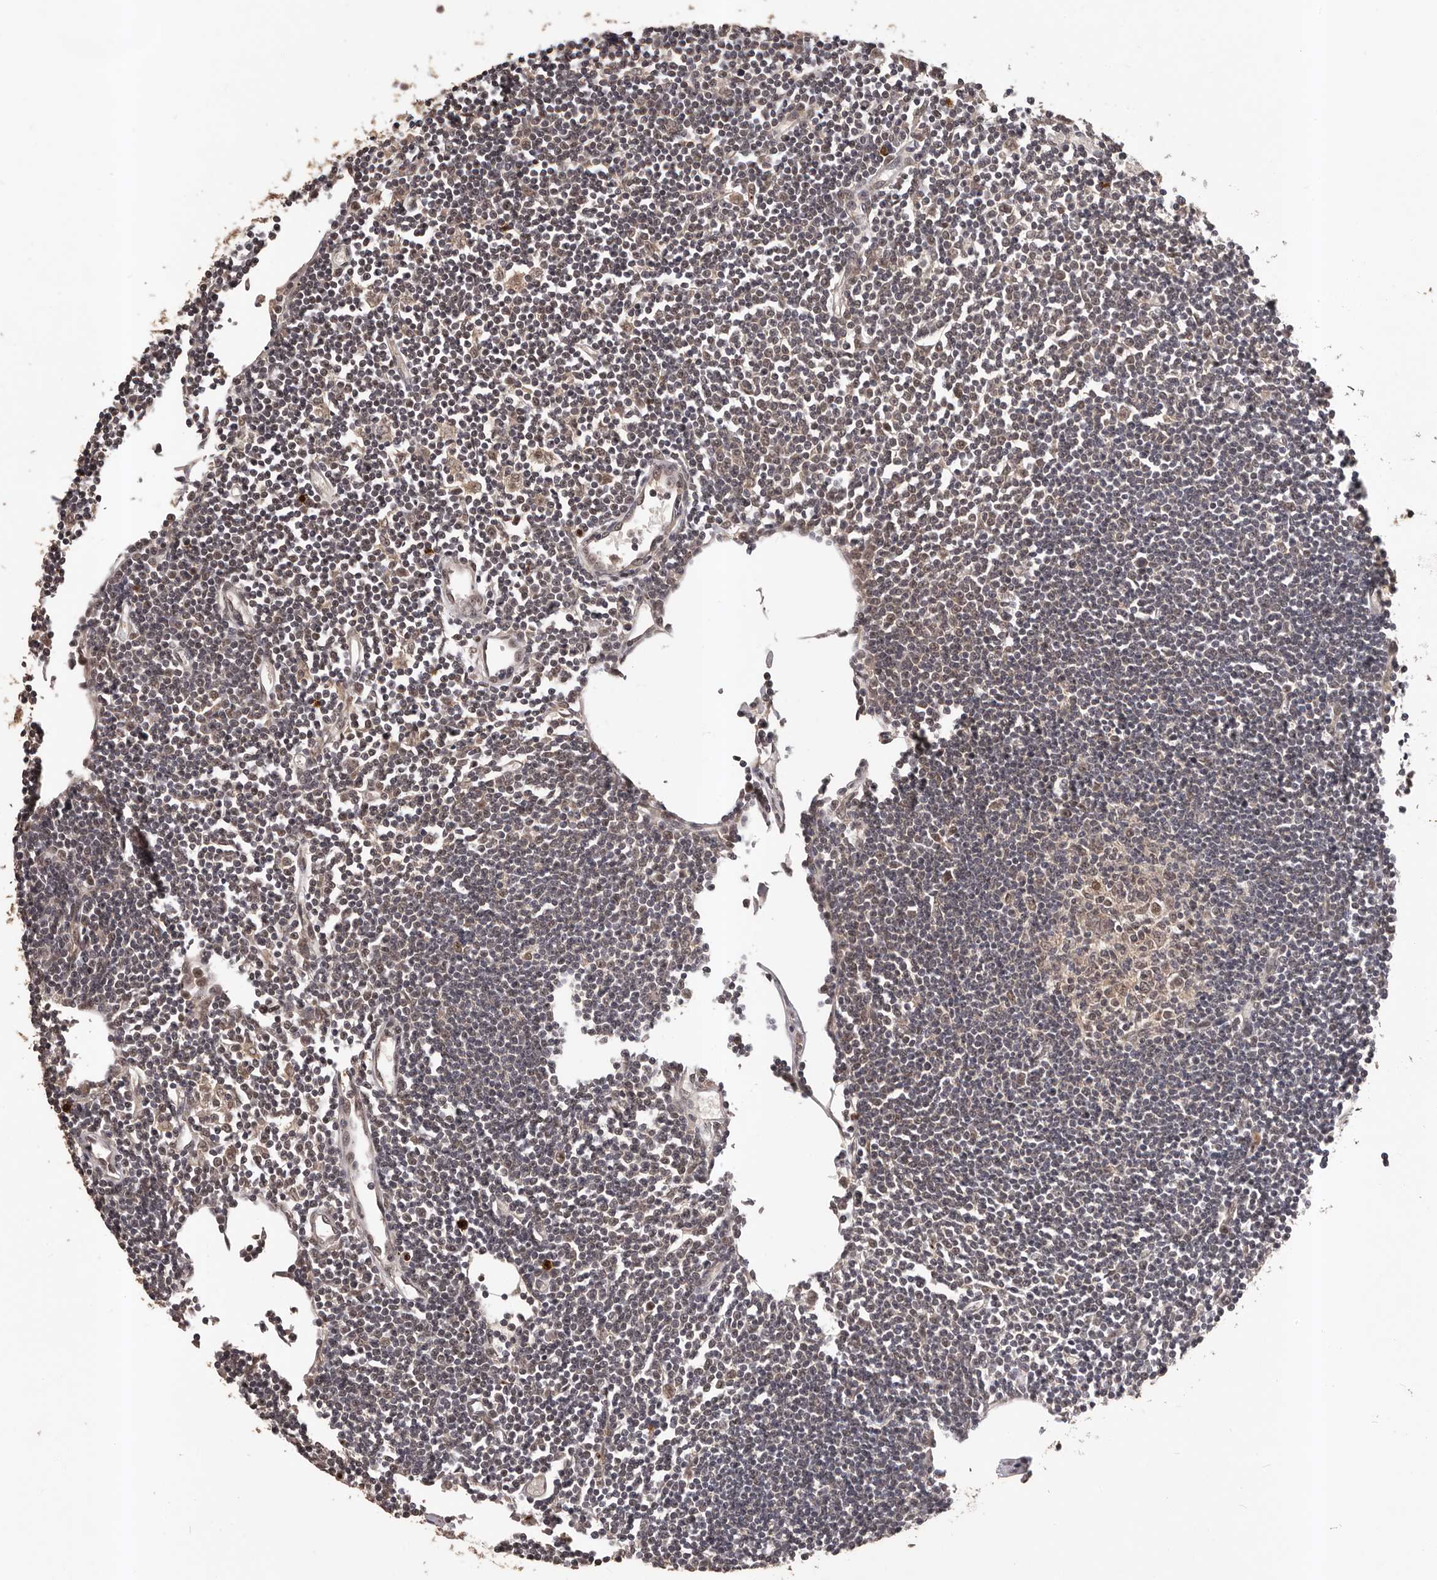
{"staining": {"intensity": "weak", "quantity": ">75%", "location": "cytoplasmic/membranous"}, "tissue": "lymph node", "cell_type": "Germinal center cells", "image_type": "normal", "snomed": [{"axis": "morphology", "description": "Normal tissue, NOS"}, {"axis": "topography", "description": "Lymph node"}], "caption": "Protein expression by immunohistochemistry (IHC) displays weak cytoplasmic/membranous staining in approximately >75% of germinal center cells in unremarkable lymph node.", "gene": "VPS37A", "patient": {"sex": "female", "age": 11}}